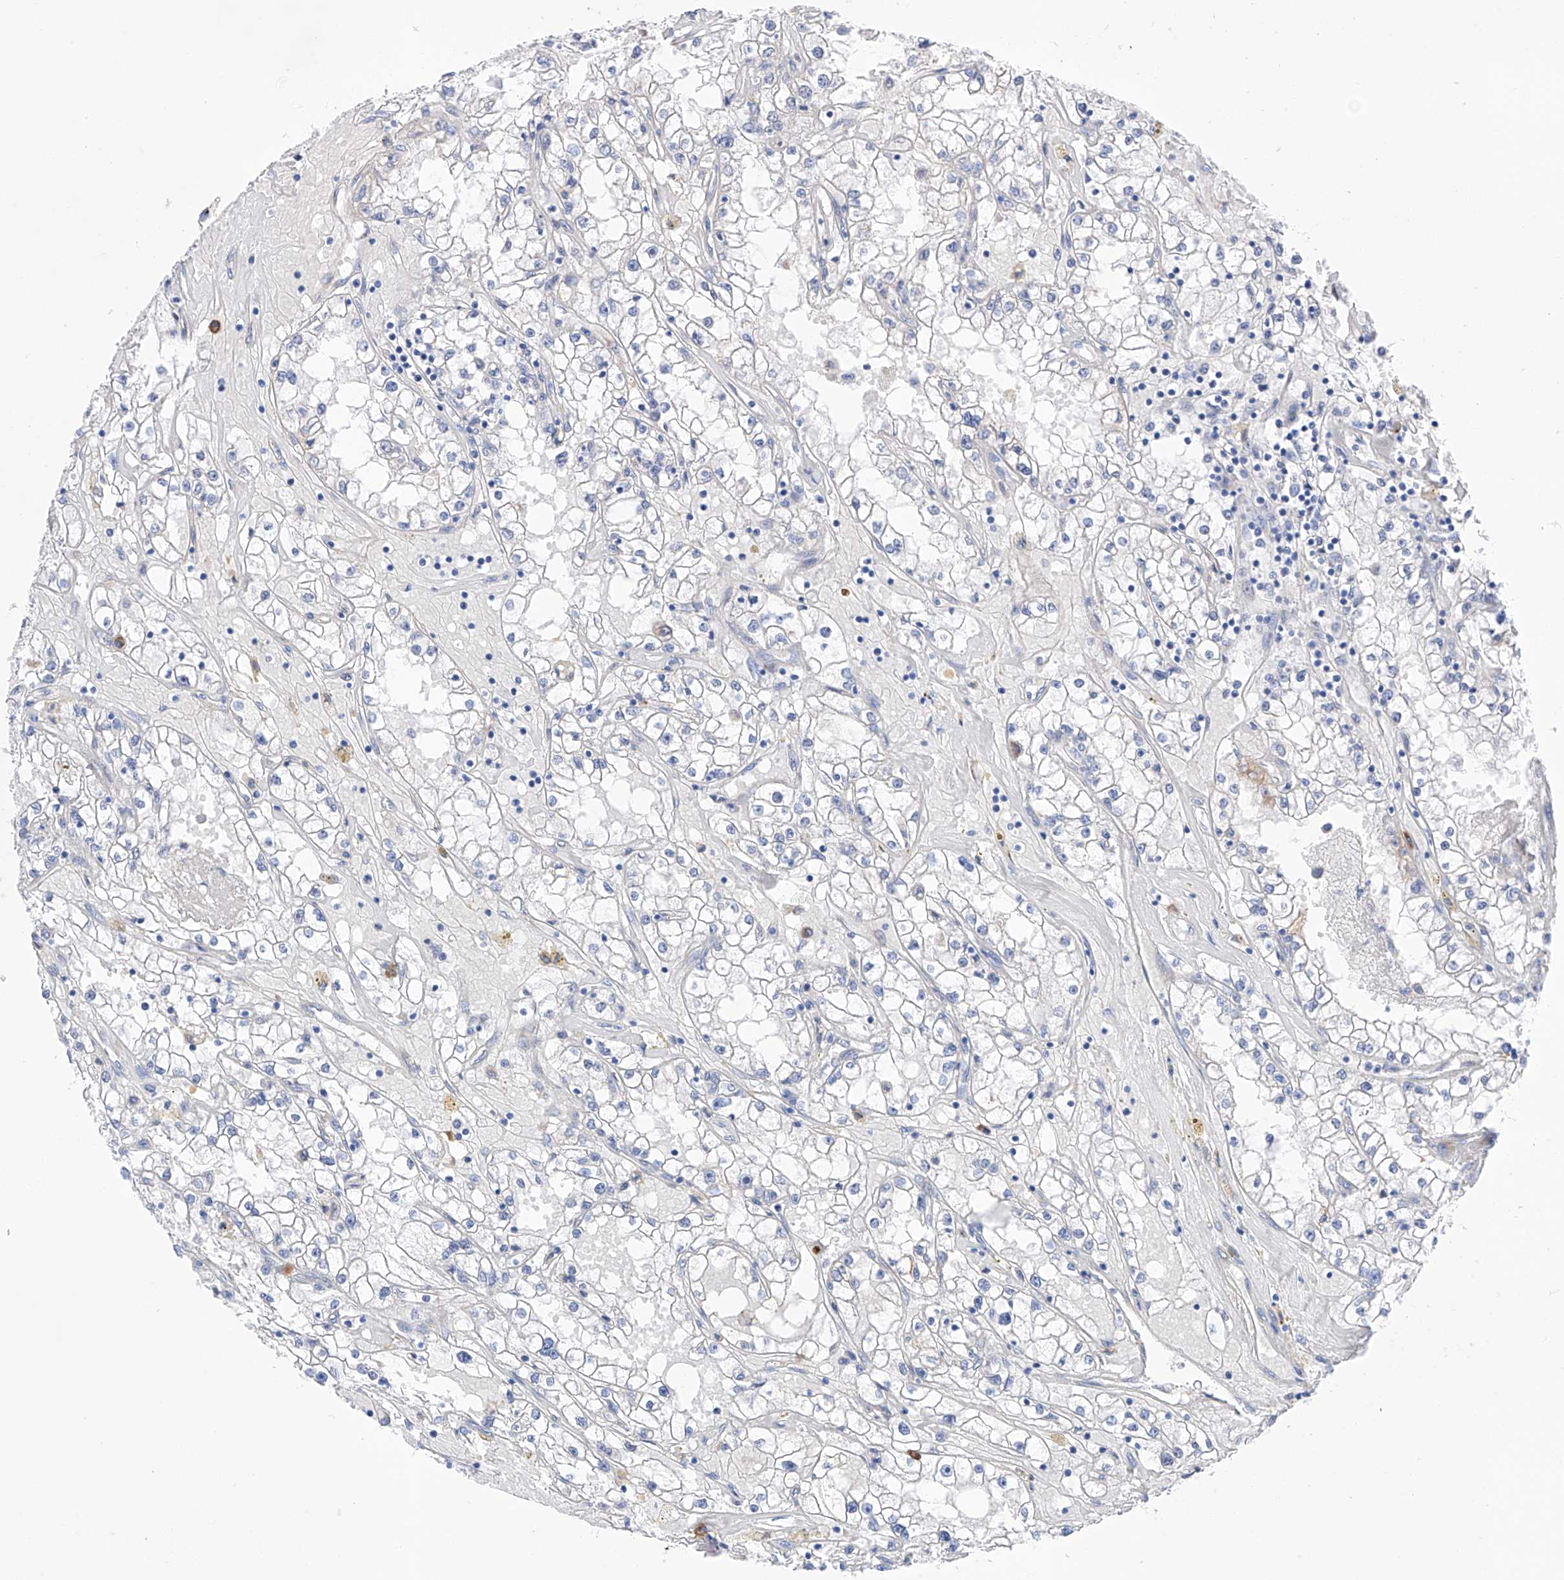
{"staining": {"intensity": "negative", "quantity": "none", "location": "none"}, "tissue": "renal cancer", "cell_type": "Tumor cells", "image_type": "cancer", "snomed": [{"axis": "morphology", "description": "Adenocarcinoma, NOS"}, {"axis": "topography", "description": "Kidney"}], "caption": "Histopathology image shows no protein expression in tumor cells of renal adenocarcinoma tissue.", "gene": "PDIA5", "patient": {"sex": "male", "age": 56}}